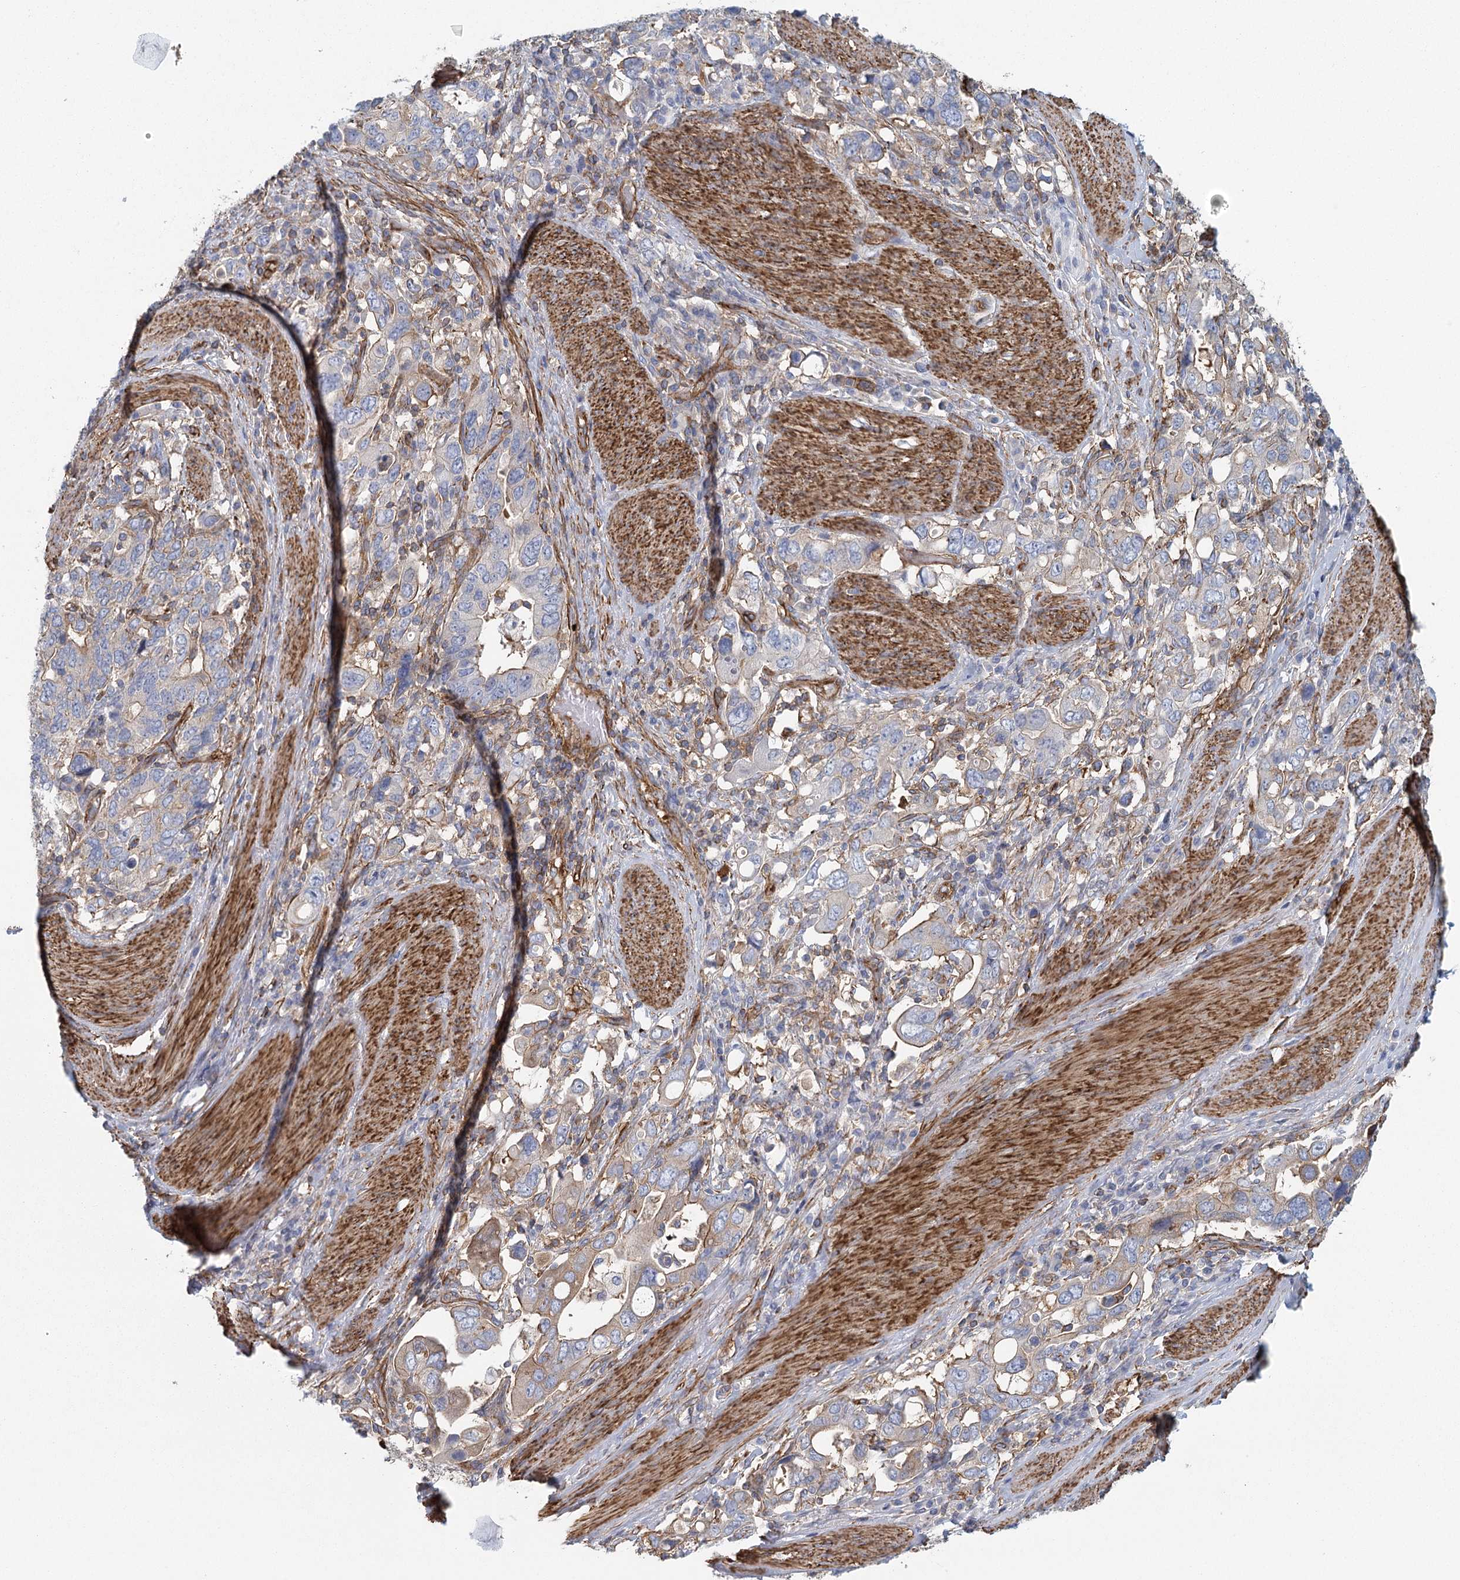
{"staining": {"intensity": "weak", "quantity": "<25%", "location": "cytoplasmic/membranous"}, "tissue": "stomach cancer", "cell_type": "Tumor cells", "image_type": "cancer", "snomed": [{"axis": "morphology", "description": "Adenocarcinoma, NOS"}, {"axis": "topography", "description": "Stomach, upper"}], "caption": "There is no significant positivity in tumor cells of stomach adenocarcinoma.", "gene": "IFT46", "patient": {"sex": "male", "age": 62}}